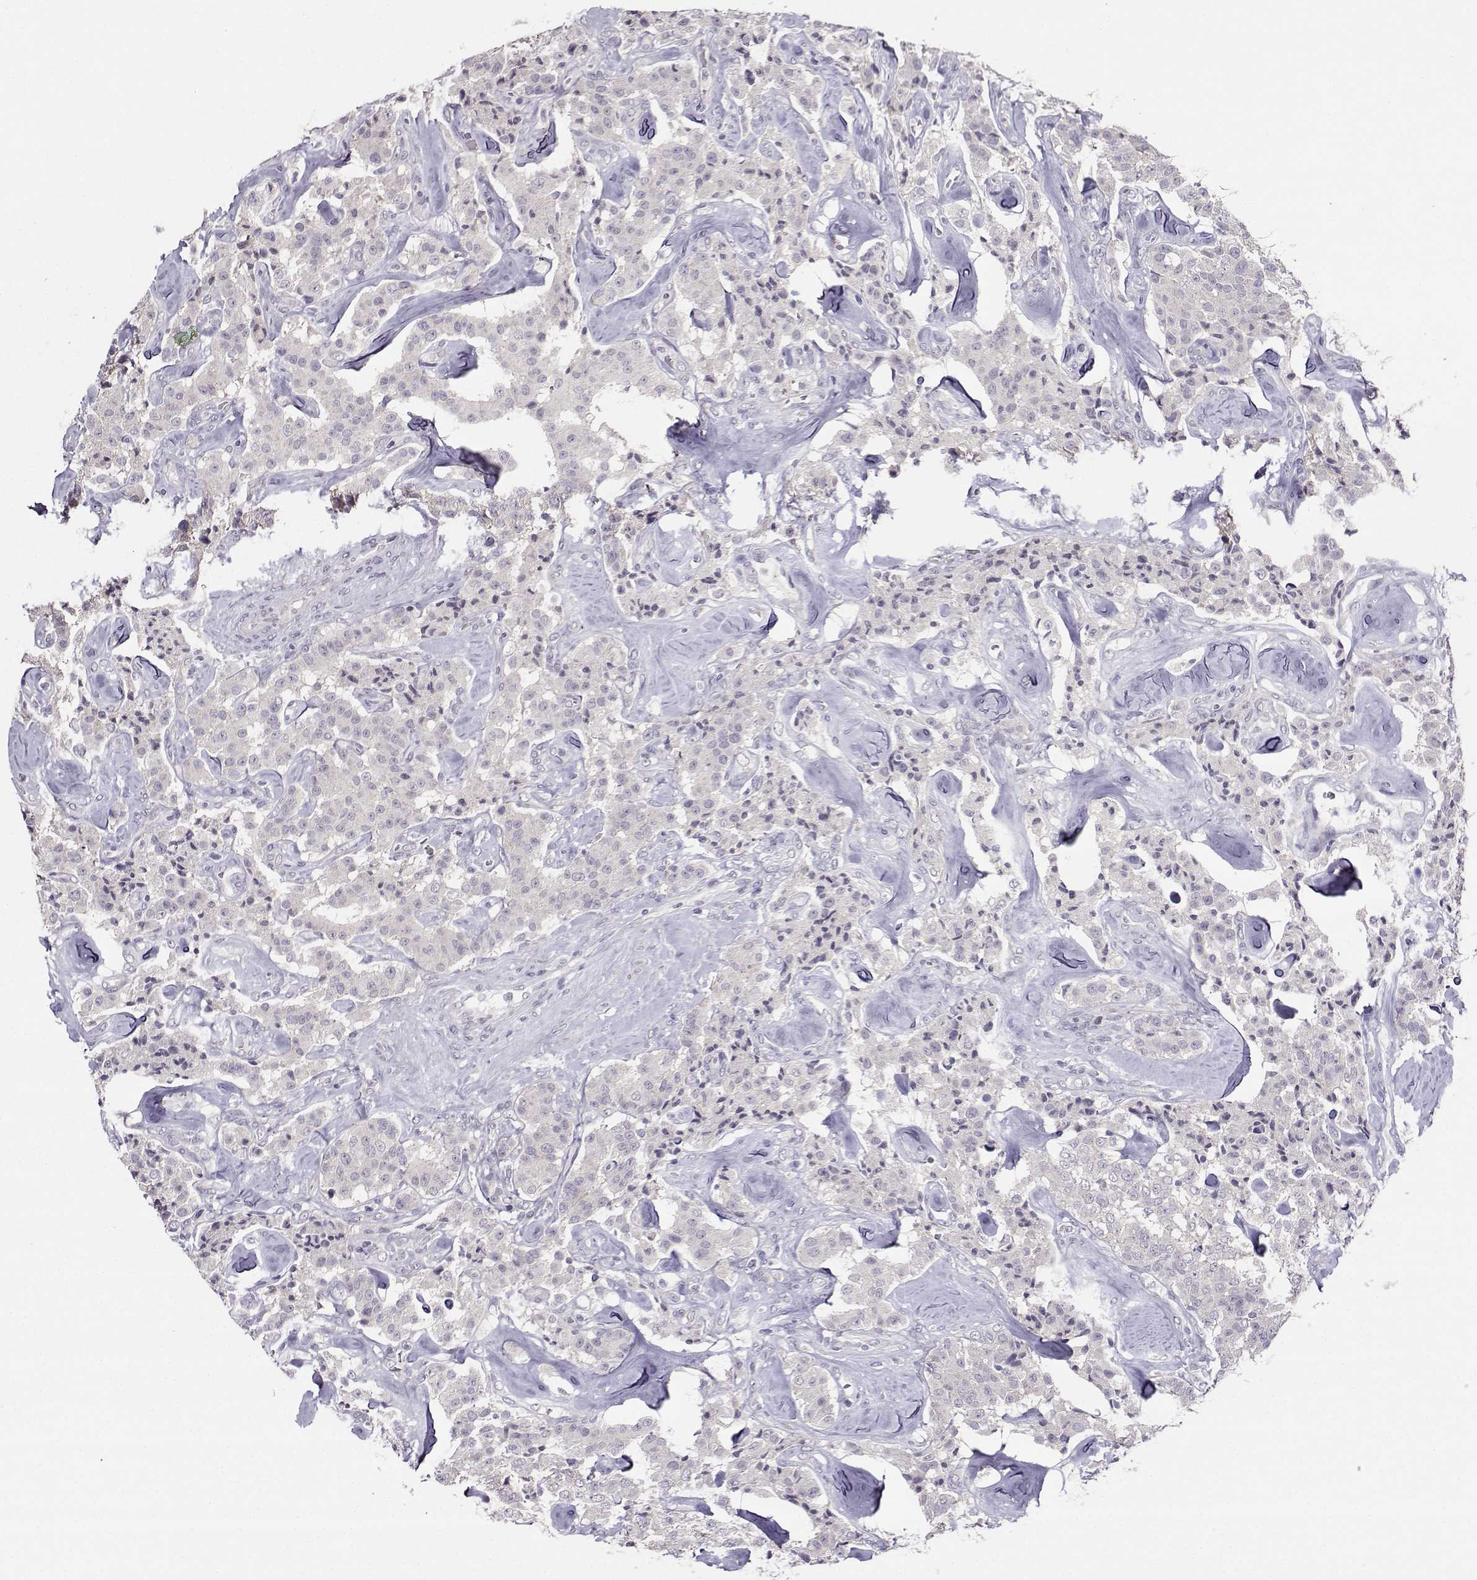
{"staining": {"intensity": "negative", "quantity": "none", "location": "none"}, "tissue": "carcinoid", "cell_type": "Tumor cells", "image_type": "cancer", "snomed": [{"axis": "morphology", "description": "Carcinoid, malignant, NOS"}, {"axis": "topography", "description": "Pancreas"}], "caption": "Immunohistochemistry of carcinoid (malignant) displays no positivity in tumor cells.", "gene": "DDX20", "patient": {"sex": "male", "age": 41}}